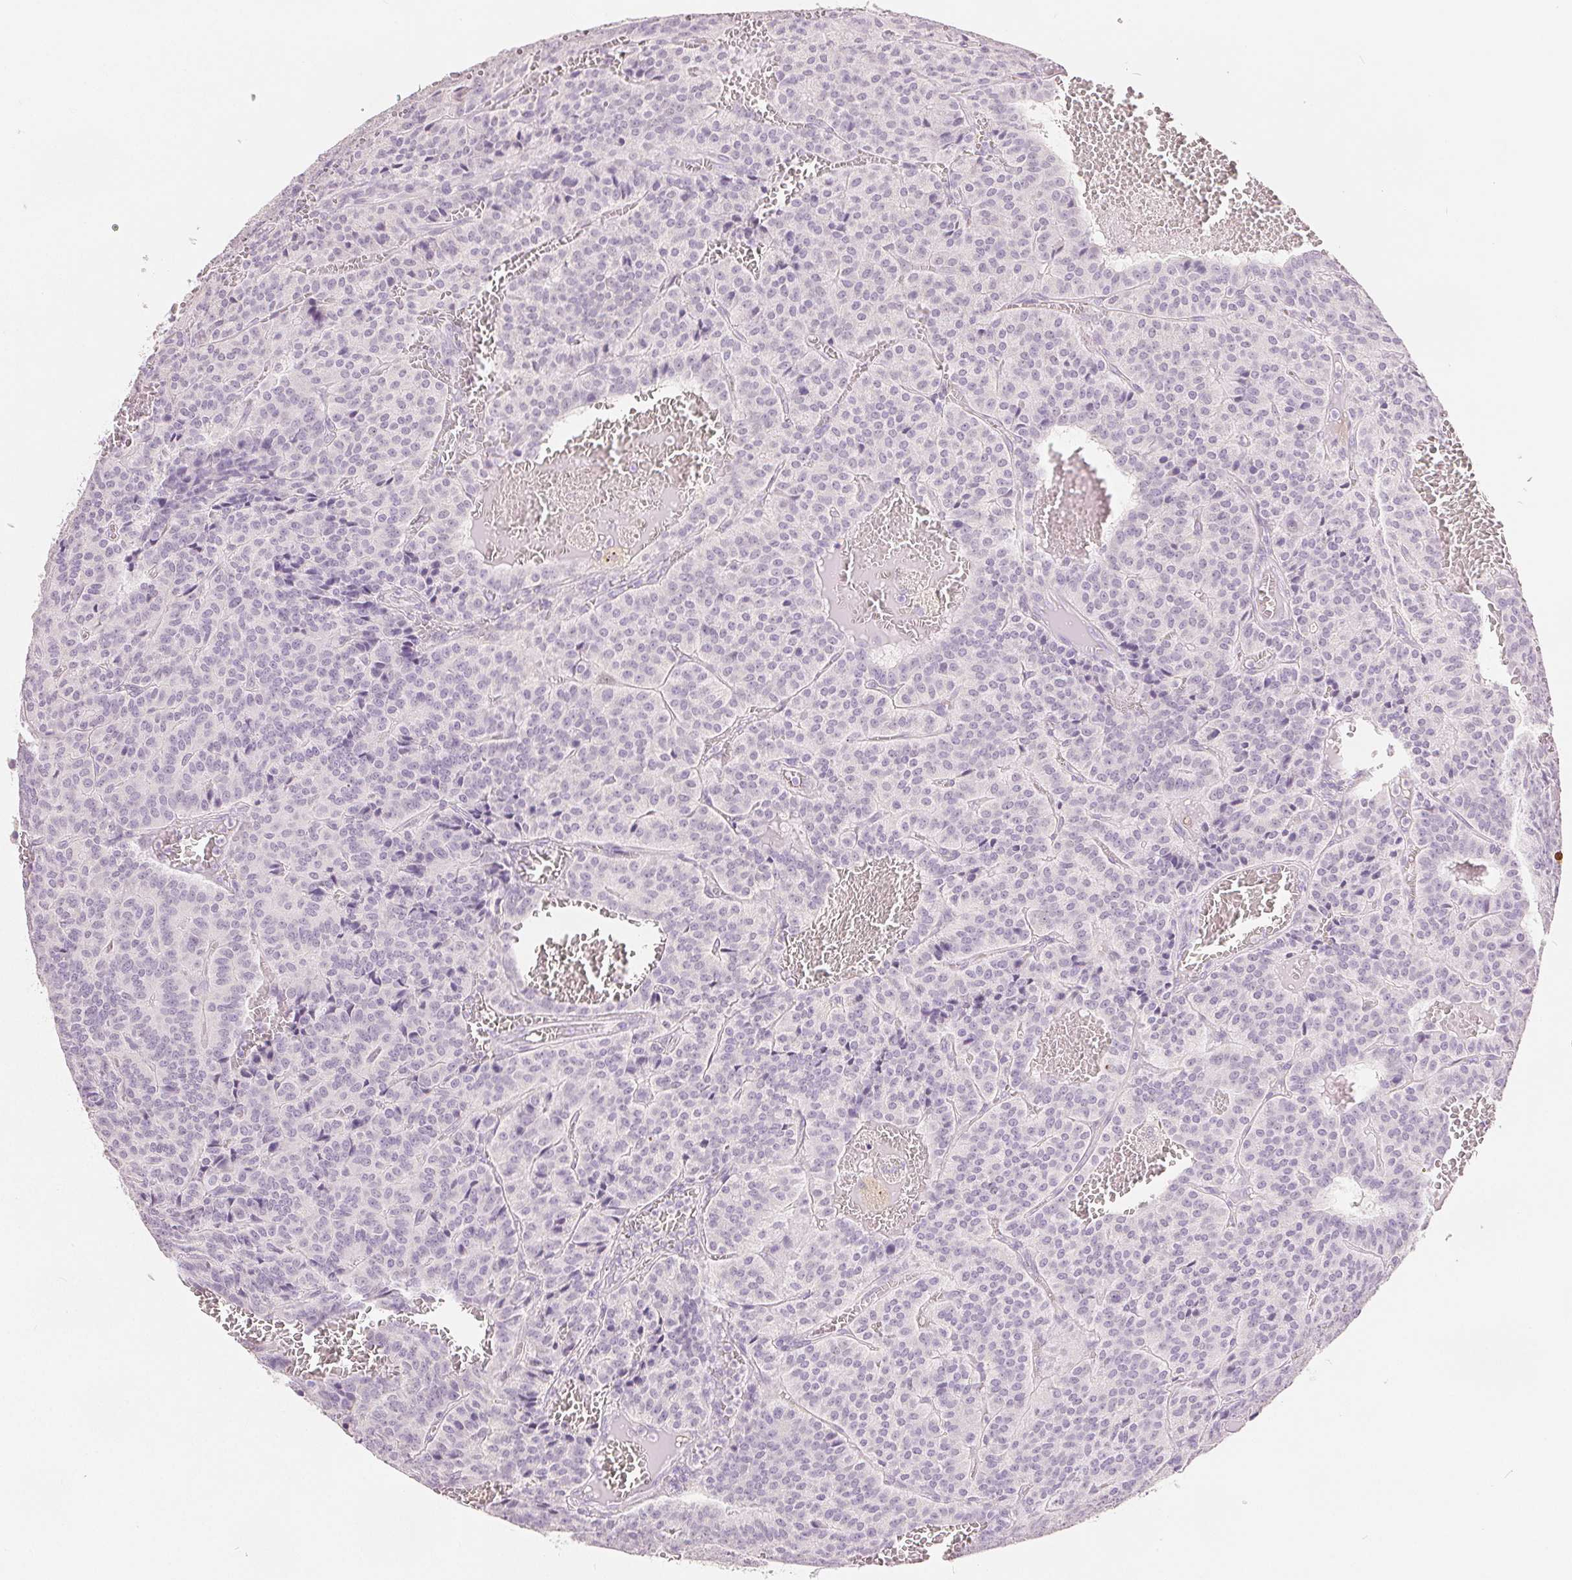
{"staining": {"intensity": "negative", "quantity": "none", "location": "none"}, "tissue": "carcinoid", "cell_type": "Tumor cells", "image_type": "cancer", "snomed": [{"axis": "morphology", "description": "Carcinoid, malignant, NOS"}, {"axis": "topography", "description": "Lung"}], "caption": "Immunohistochemistry of human carcinoid (malignant) reveals no positivity in tumor cells.", "gene": "CA12", "patient": {"sex": "male", "age": 70}}